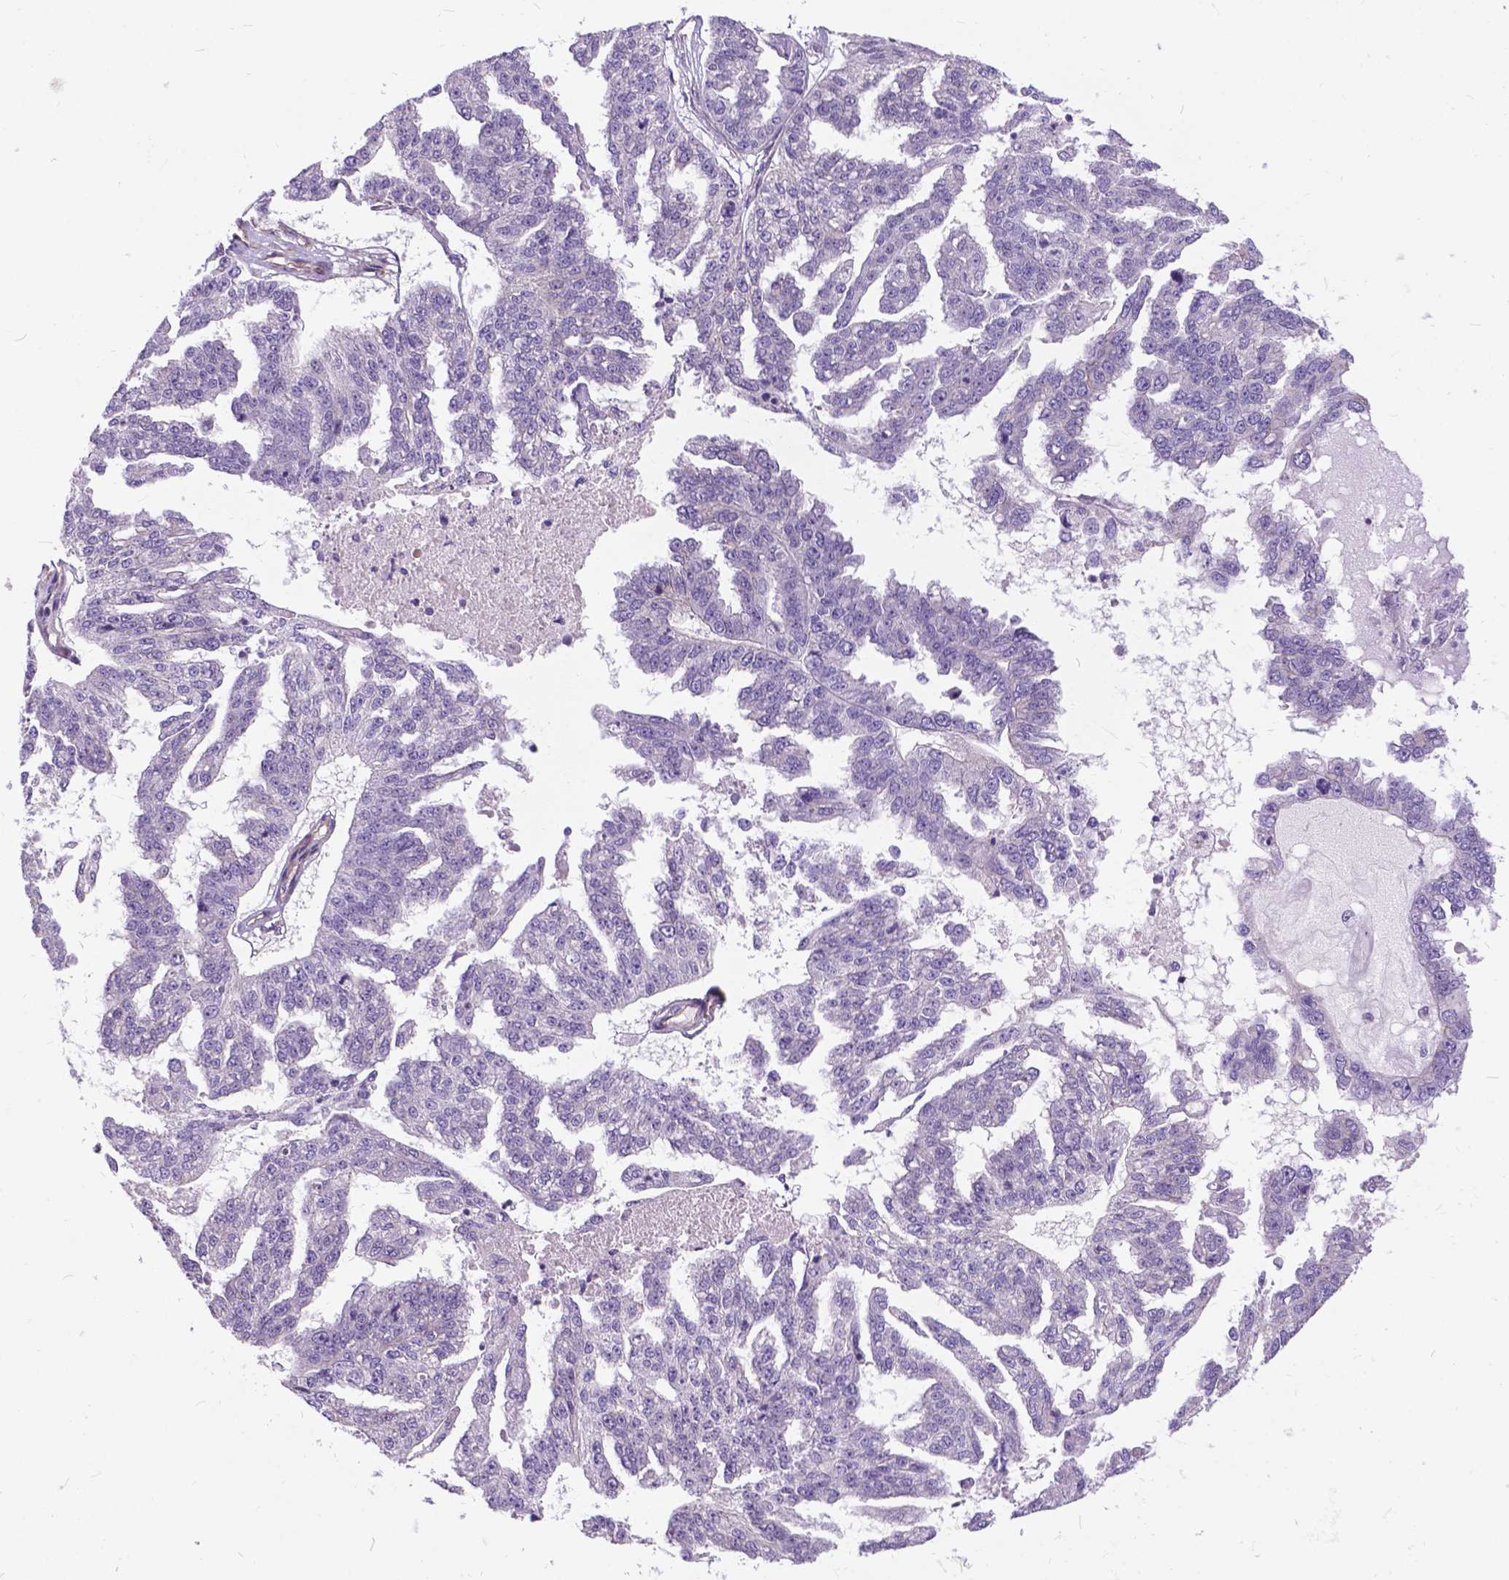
{"staining": {"intensity": "negative", "quantity": "none", "location": "none"}, "tissue": "ovarian cancer", "cell_type": "Tumor cells", "image_type": "cancer", "snomed": [{"axis": "morphology", "description": "Cystadenocarcinoma, serous, NOS"}, {"axis": "topography", "description": "Ovary"}], "caption": "An immunohistochemistry (IHC) histopathology image of ovarian cancer is shown. There is no staining in tumor cells of ovarian cancer.", "gene": "FLT4", "patient": {"sex": "female", "age": 58}}